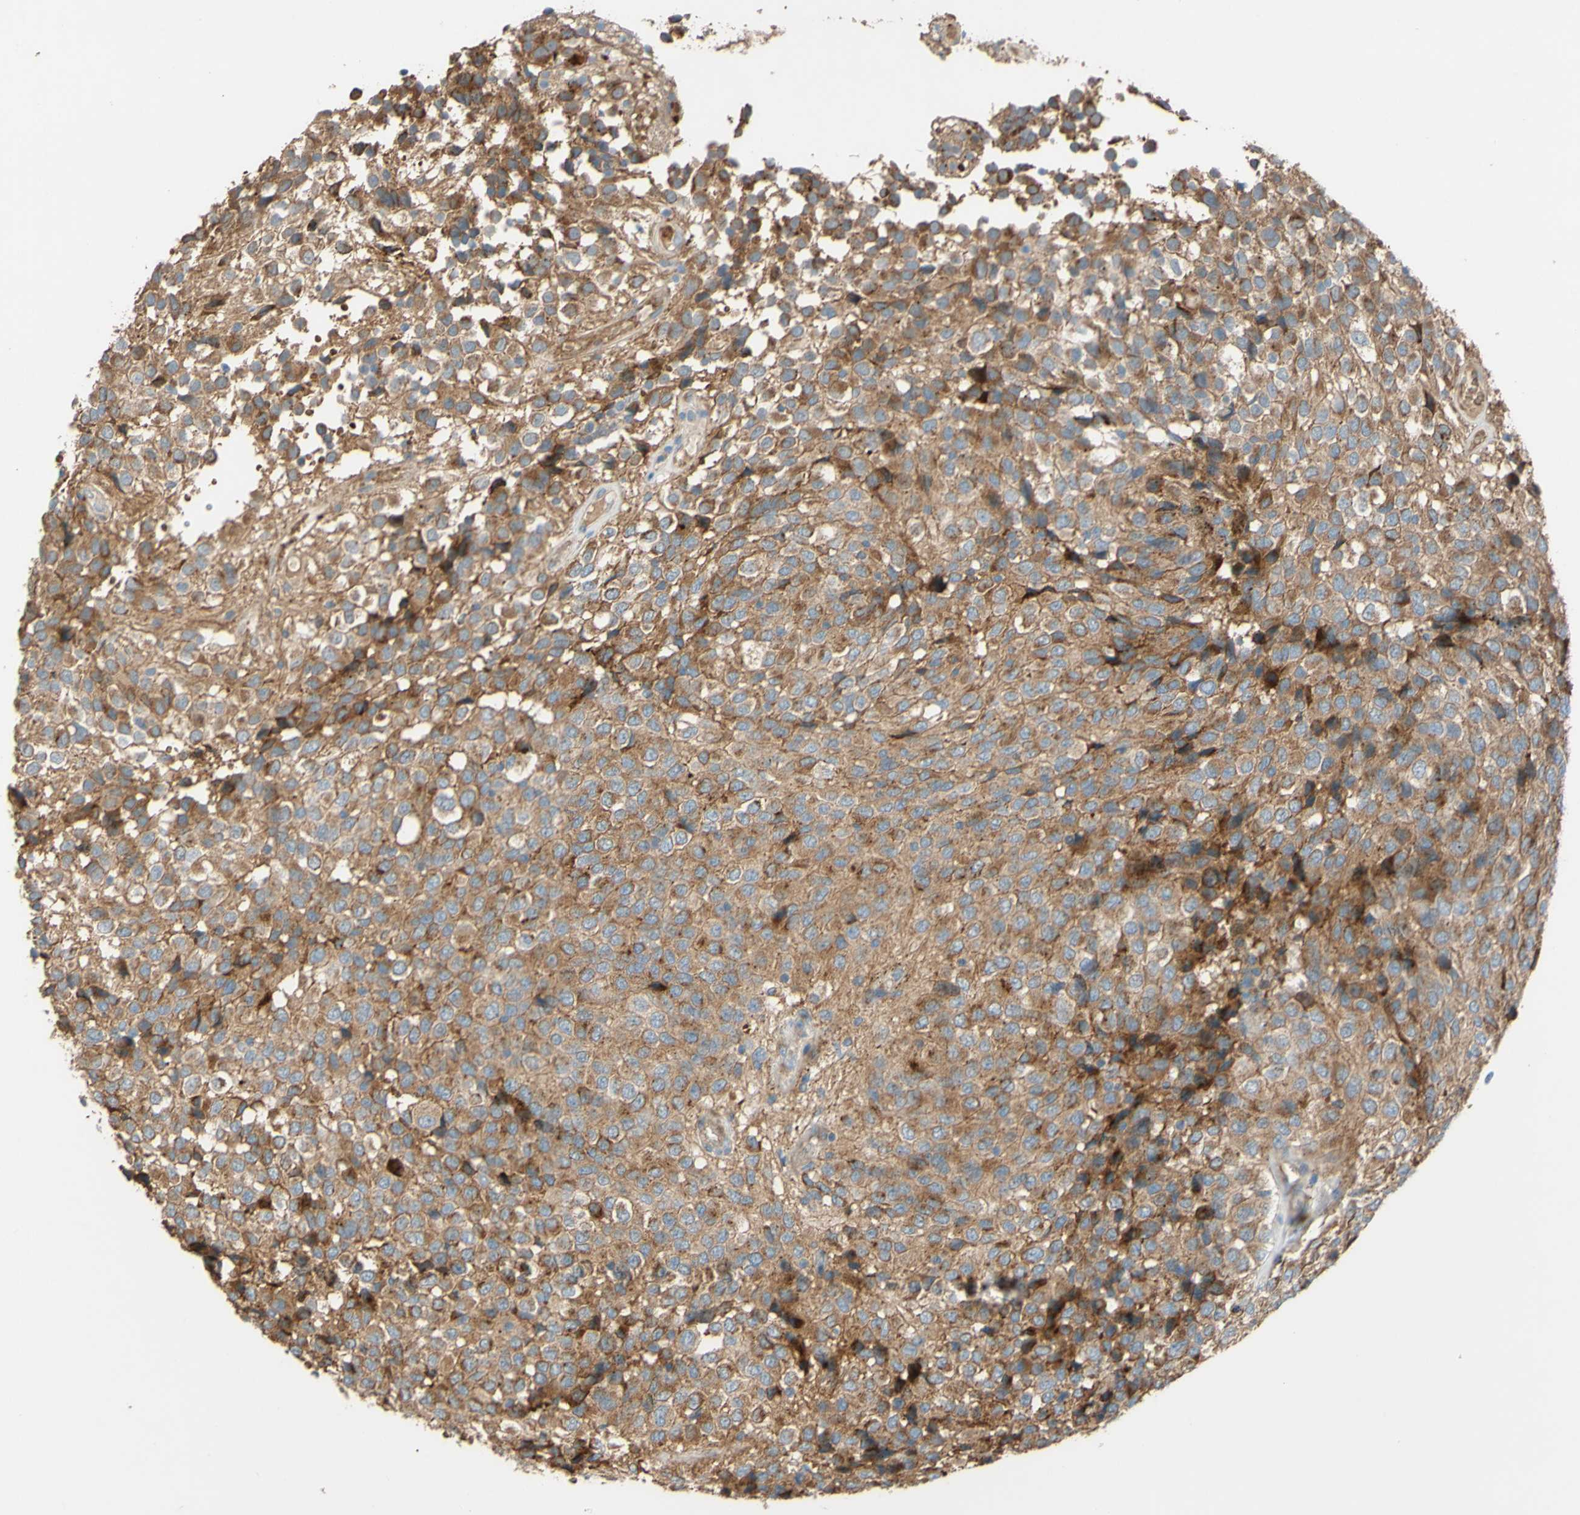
{"staining": {"intensity": "moderate", "quantity": ">75%", "location": "cytoplasmic/membranous"}, "tissue": "glioma", "cell_type": "Tumor cells", "image_type": "cancer", "snomed": [{"axis": "morphology", "description": "Glioma, malignant, High grade"}, {"axis": "topography", "description": "Brain"}], "caption": "Immunohistochemical staining of human glioma reveals moderate cytoplasmic/membranous protein staining in about >75% of tumor cells.", "gene": "DKK3", "patient": {"sex": "male", "age": 32}}